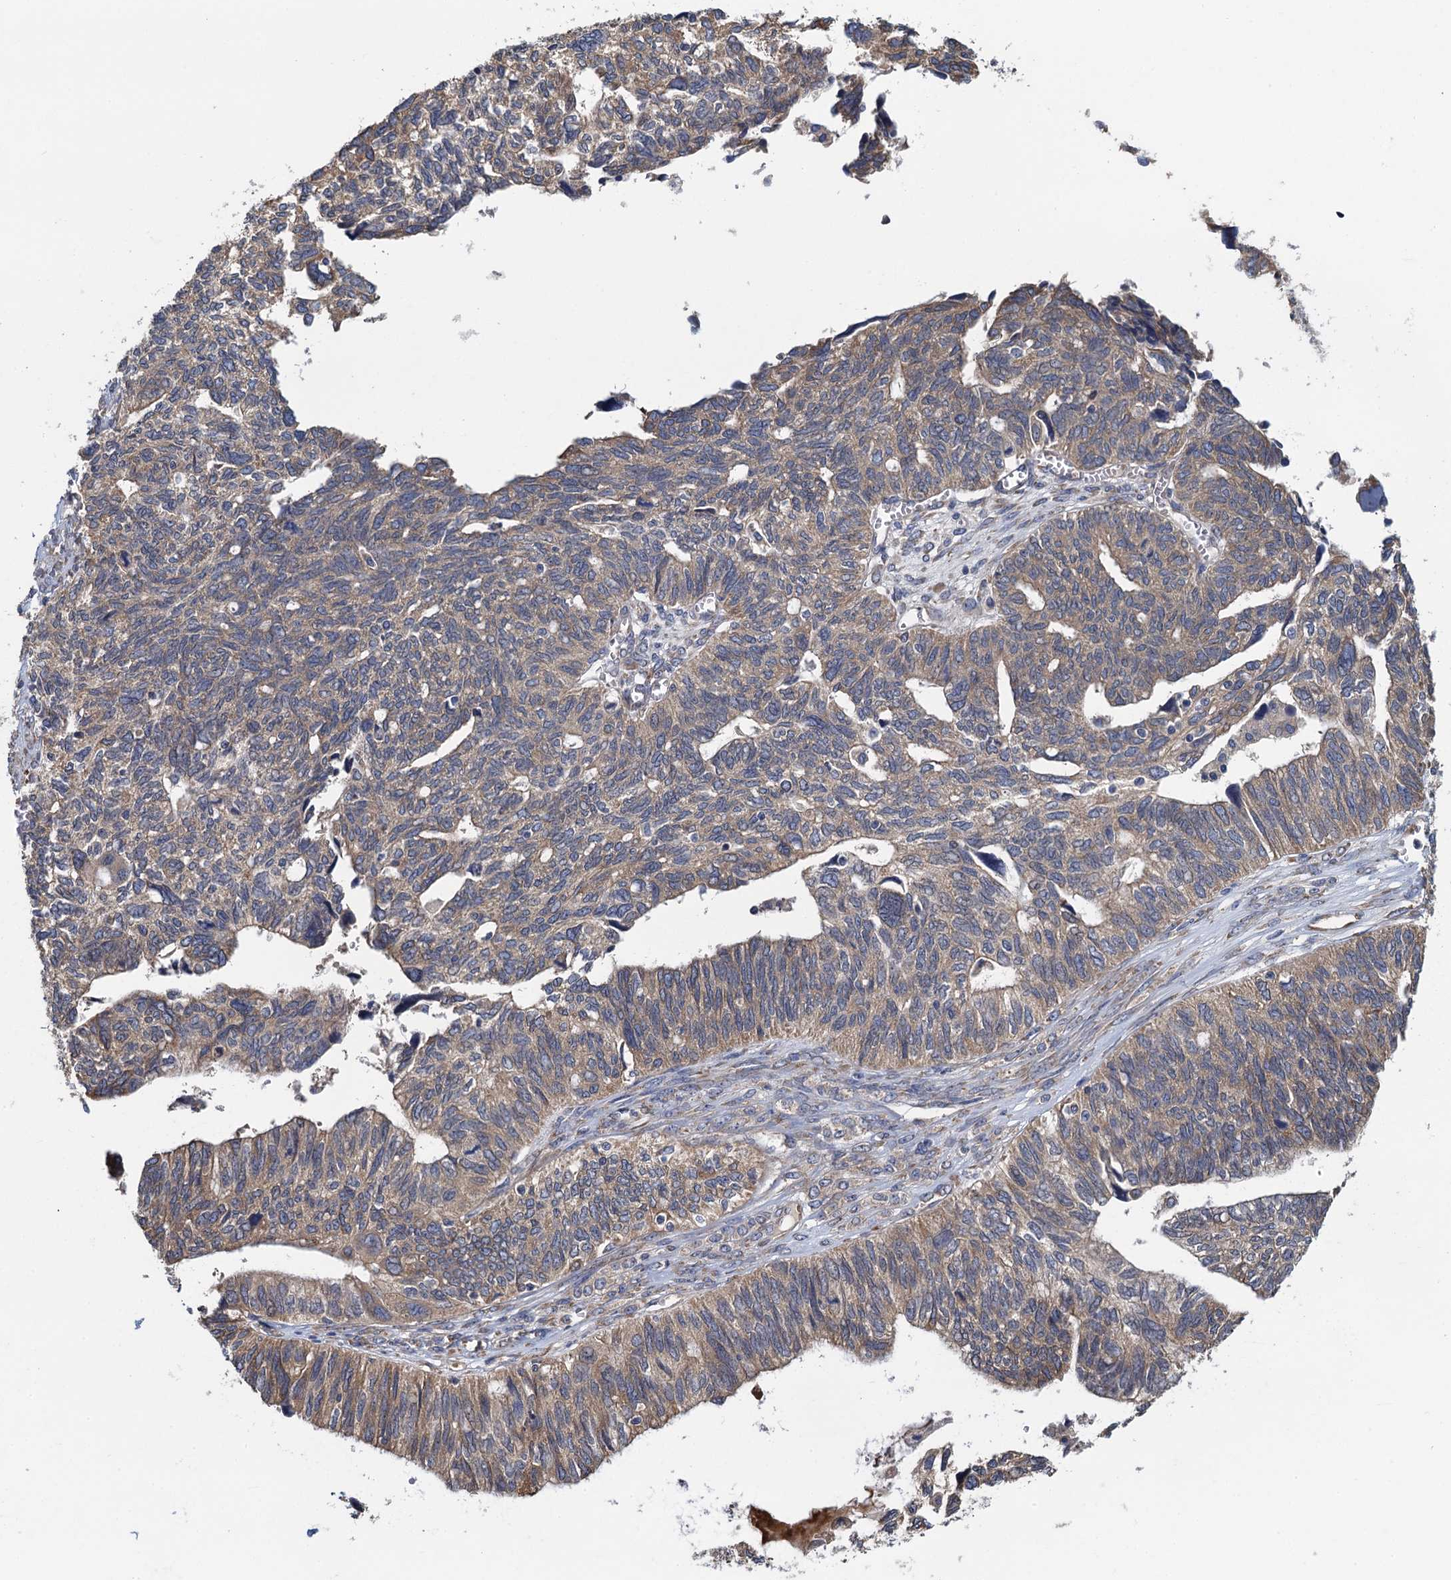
{"staining": {"intensity": "weak", "quantity": "25%-75%", "location": "cytoplasmic/membranous"}, "tissue": "ovarian cancer", "cell_type": "Tumor cells", "image_type": "cancer", "snomed": [{"axis": "morphology", "description": "Cystadenocarcinoma, serous, NOS"}, {"axis": "topography", "description": "Ovary"}], "caption": "Immunohistochemistry (IHC) photomicrograph of neoplastic tissue: serous cystadenocarcinoma (ovarian) stained using IHC displays low levels of weak protein expression localized specifically in the cytoplasmic/membranous of tumor cells, appearing as a cytoplasmic/membranous brown color.", "gene": "ADCY9", "patient": {"sex": "female", "age": 79}}